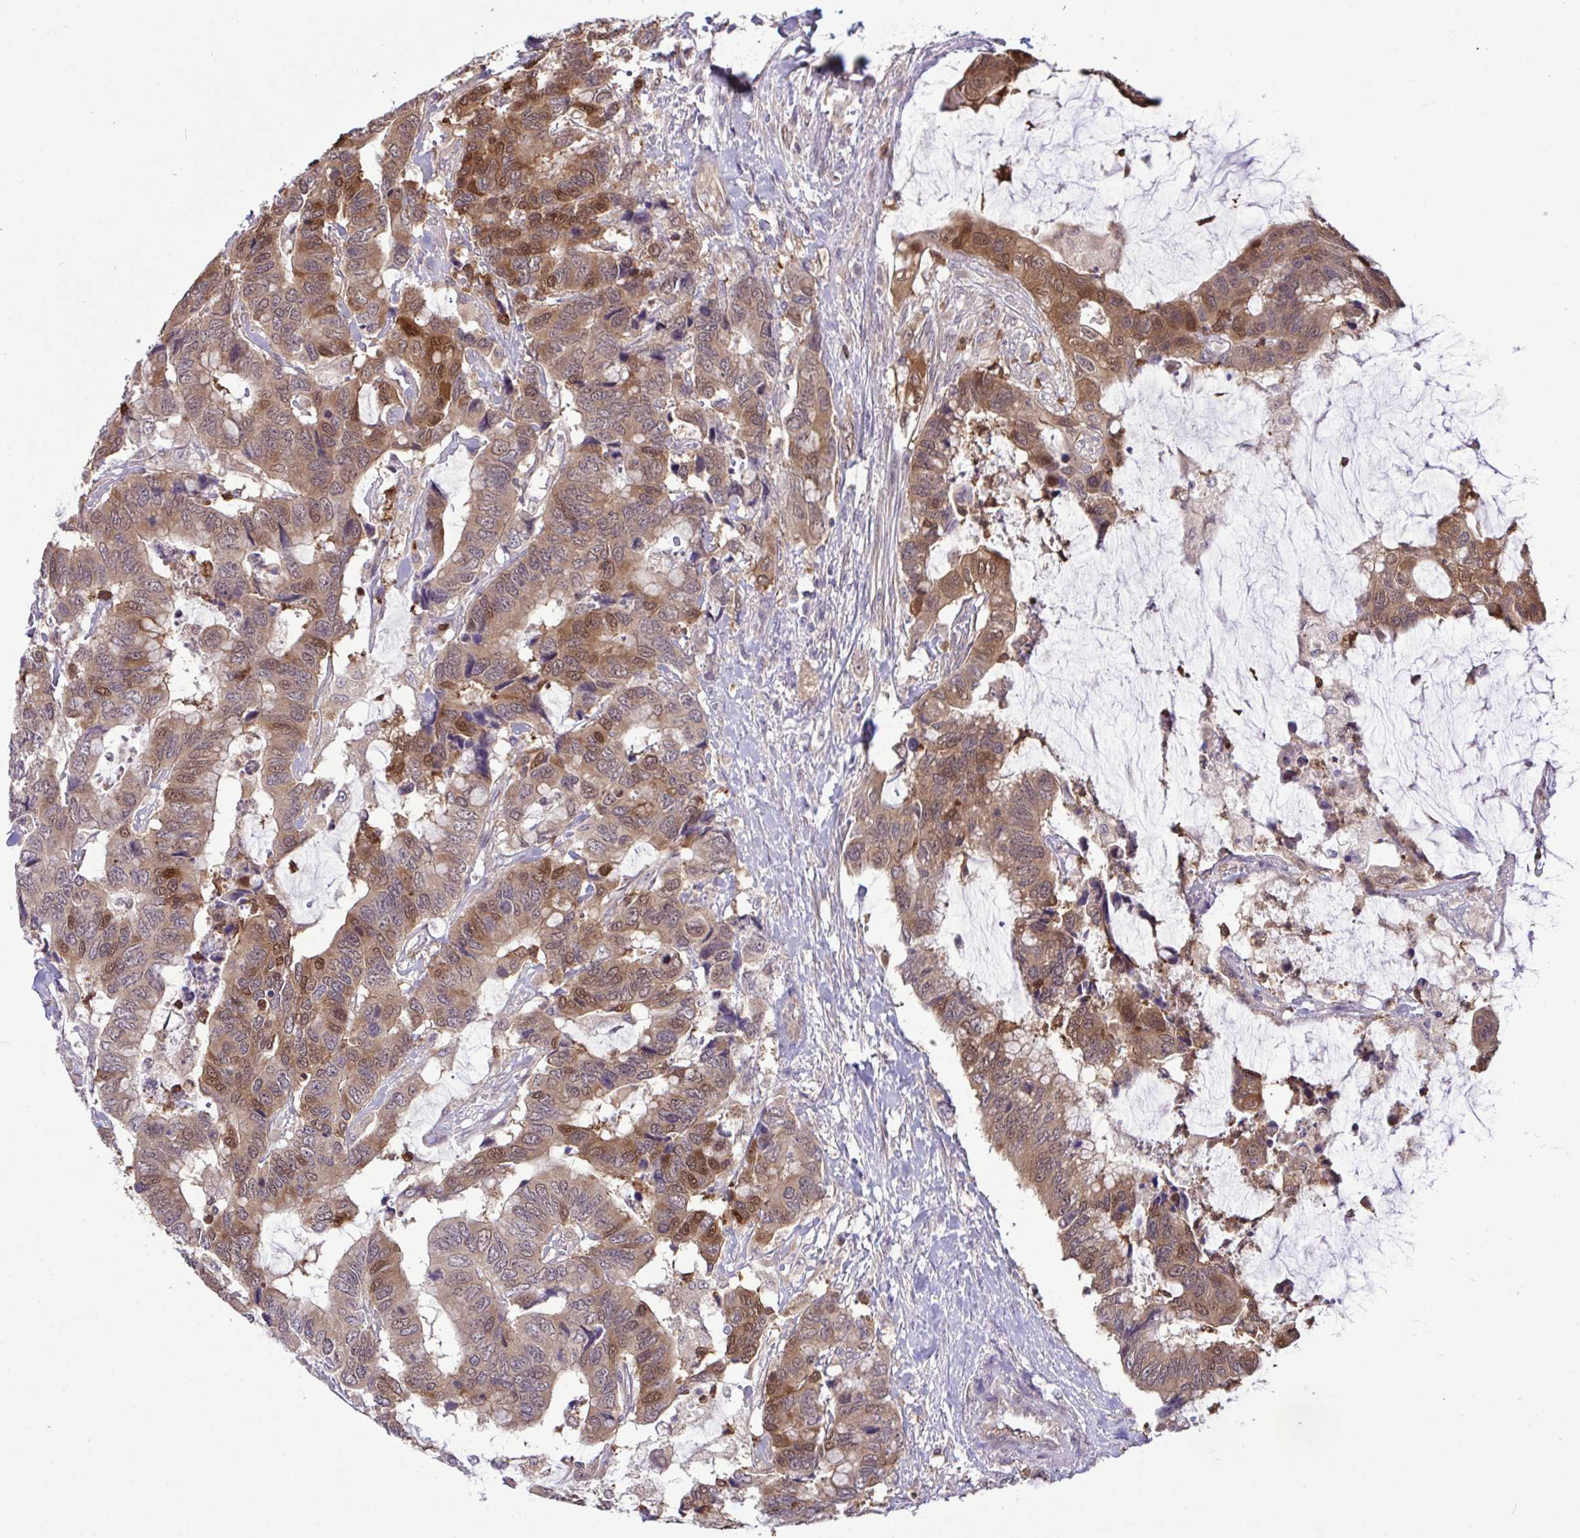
{"staining": {"intensity": "moderate", "quantity": ">75%", "location": "cytoplasmic/membranous,nuclear"}, "tissue": "colorectal cancer", "cell_type": "Tumor cells", "image_type": "cancer", "snomed": [{"axis": "morphology", "description": "Adenocarcinoma, NOS"}, {"axis": "topography", "description": "Rectum"}], "caption": "Immunohistochemistry image of neoplastic tissue: human colorectal cancer (adenocarcinoma) stained using immunohistochemistry (IHC) reveals medium levels of moderate protein expression localized specifically in the cytoplasmic/membranous and nuclear of tumor cells, appearing as a cytoplasmic/membranous and nuclear brown color.", "gene": "CMPK1", "patient": {"sex": "female", "age": 59}}